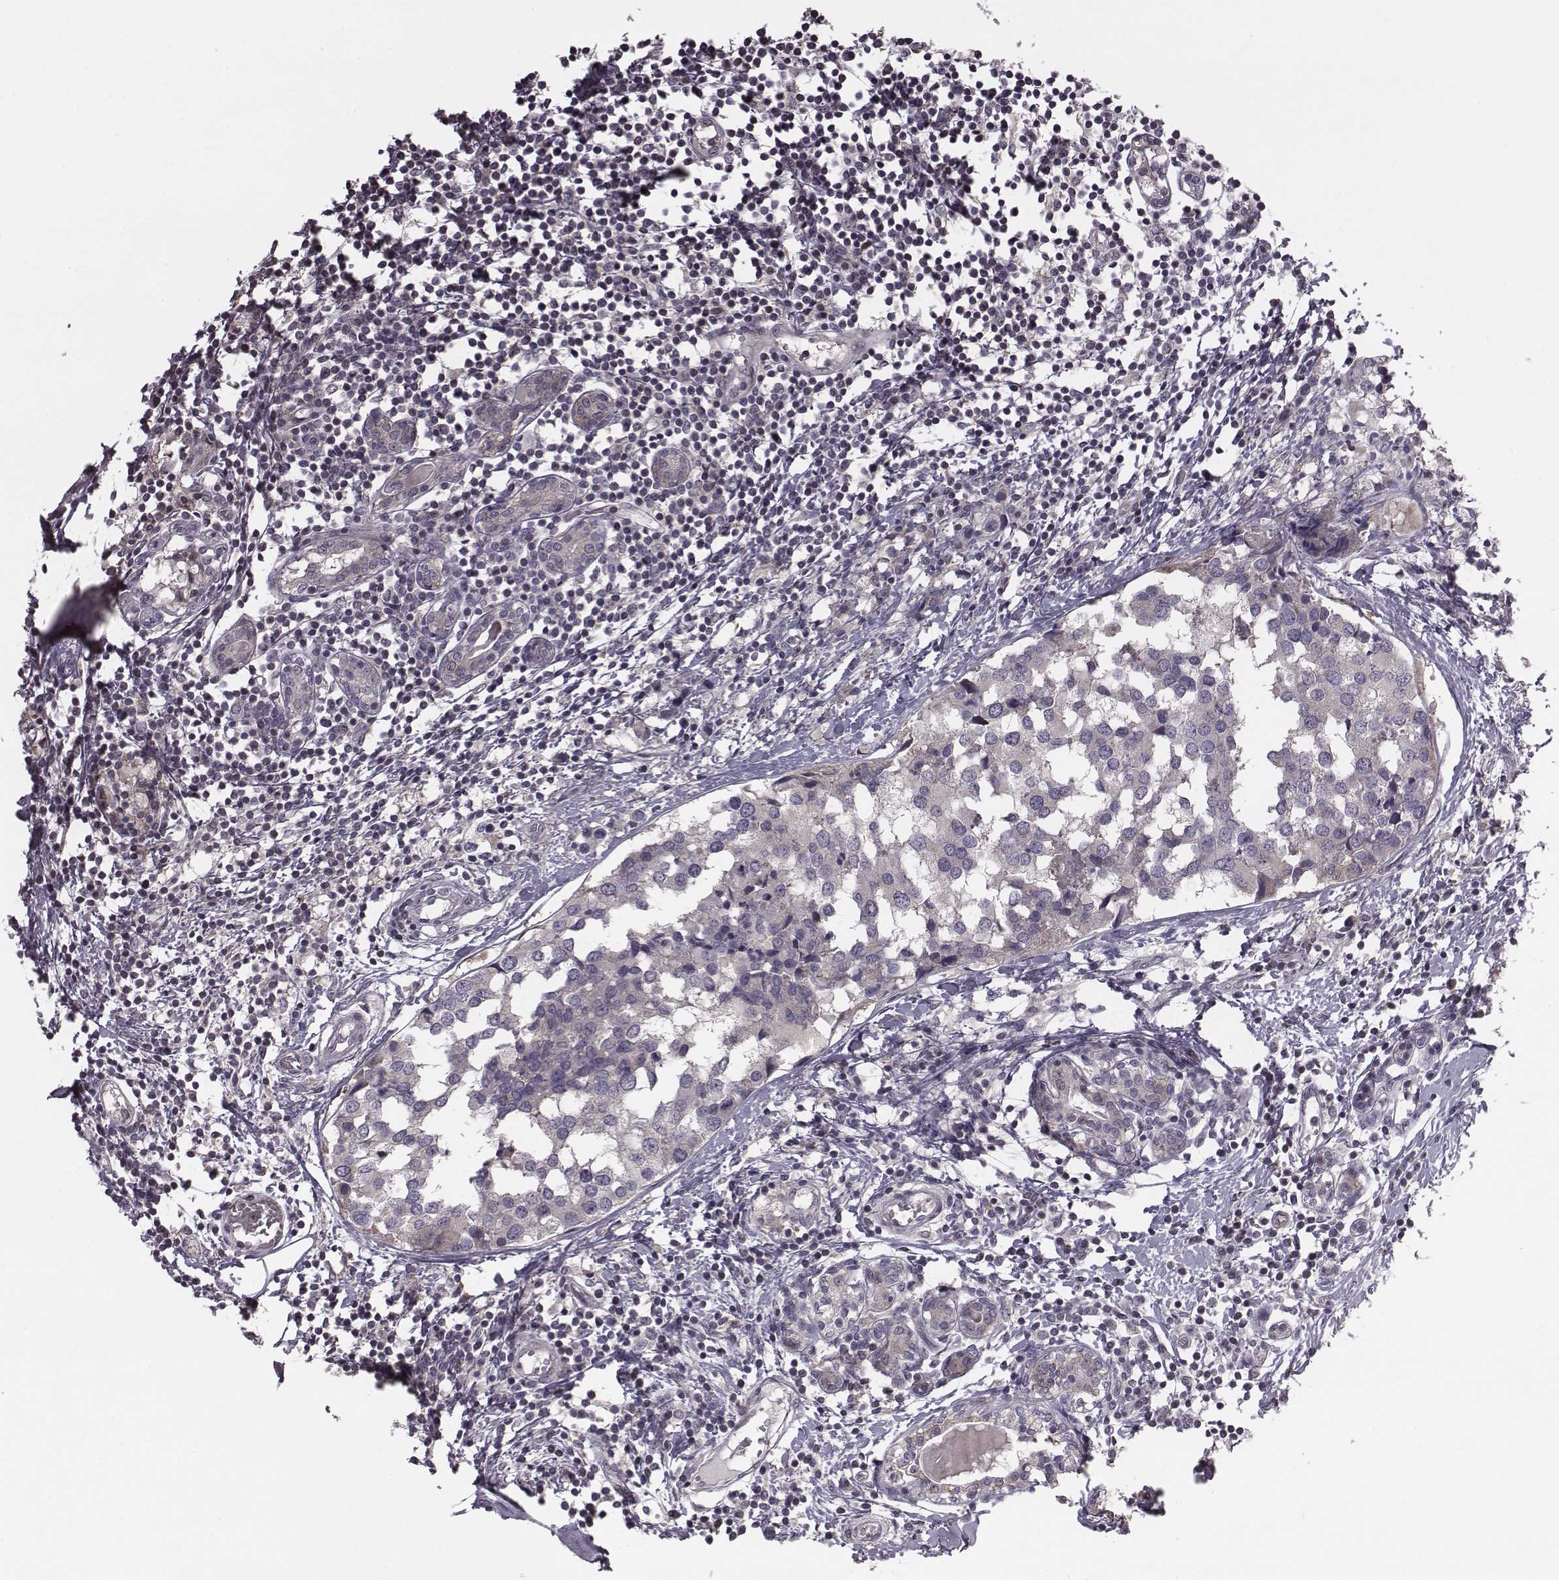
{"staining": {"intensity": "negative", "quantity": "none", "location": "none"}, "tissue": "breast cancer", "cell_type": "Tumor cells", "image_type": "cancer", "snomed": [{"axis": "morphology", "description": "Lobular carcinoma"}, {"axis": "topography", "description": "Breast"}], "caption": "This is an IHC micrograph of human breast lobular carcinoma. There is no staining in tumor cells.", "gene": "BICDL1", "patient": {"sex": "female", "age": 59}}